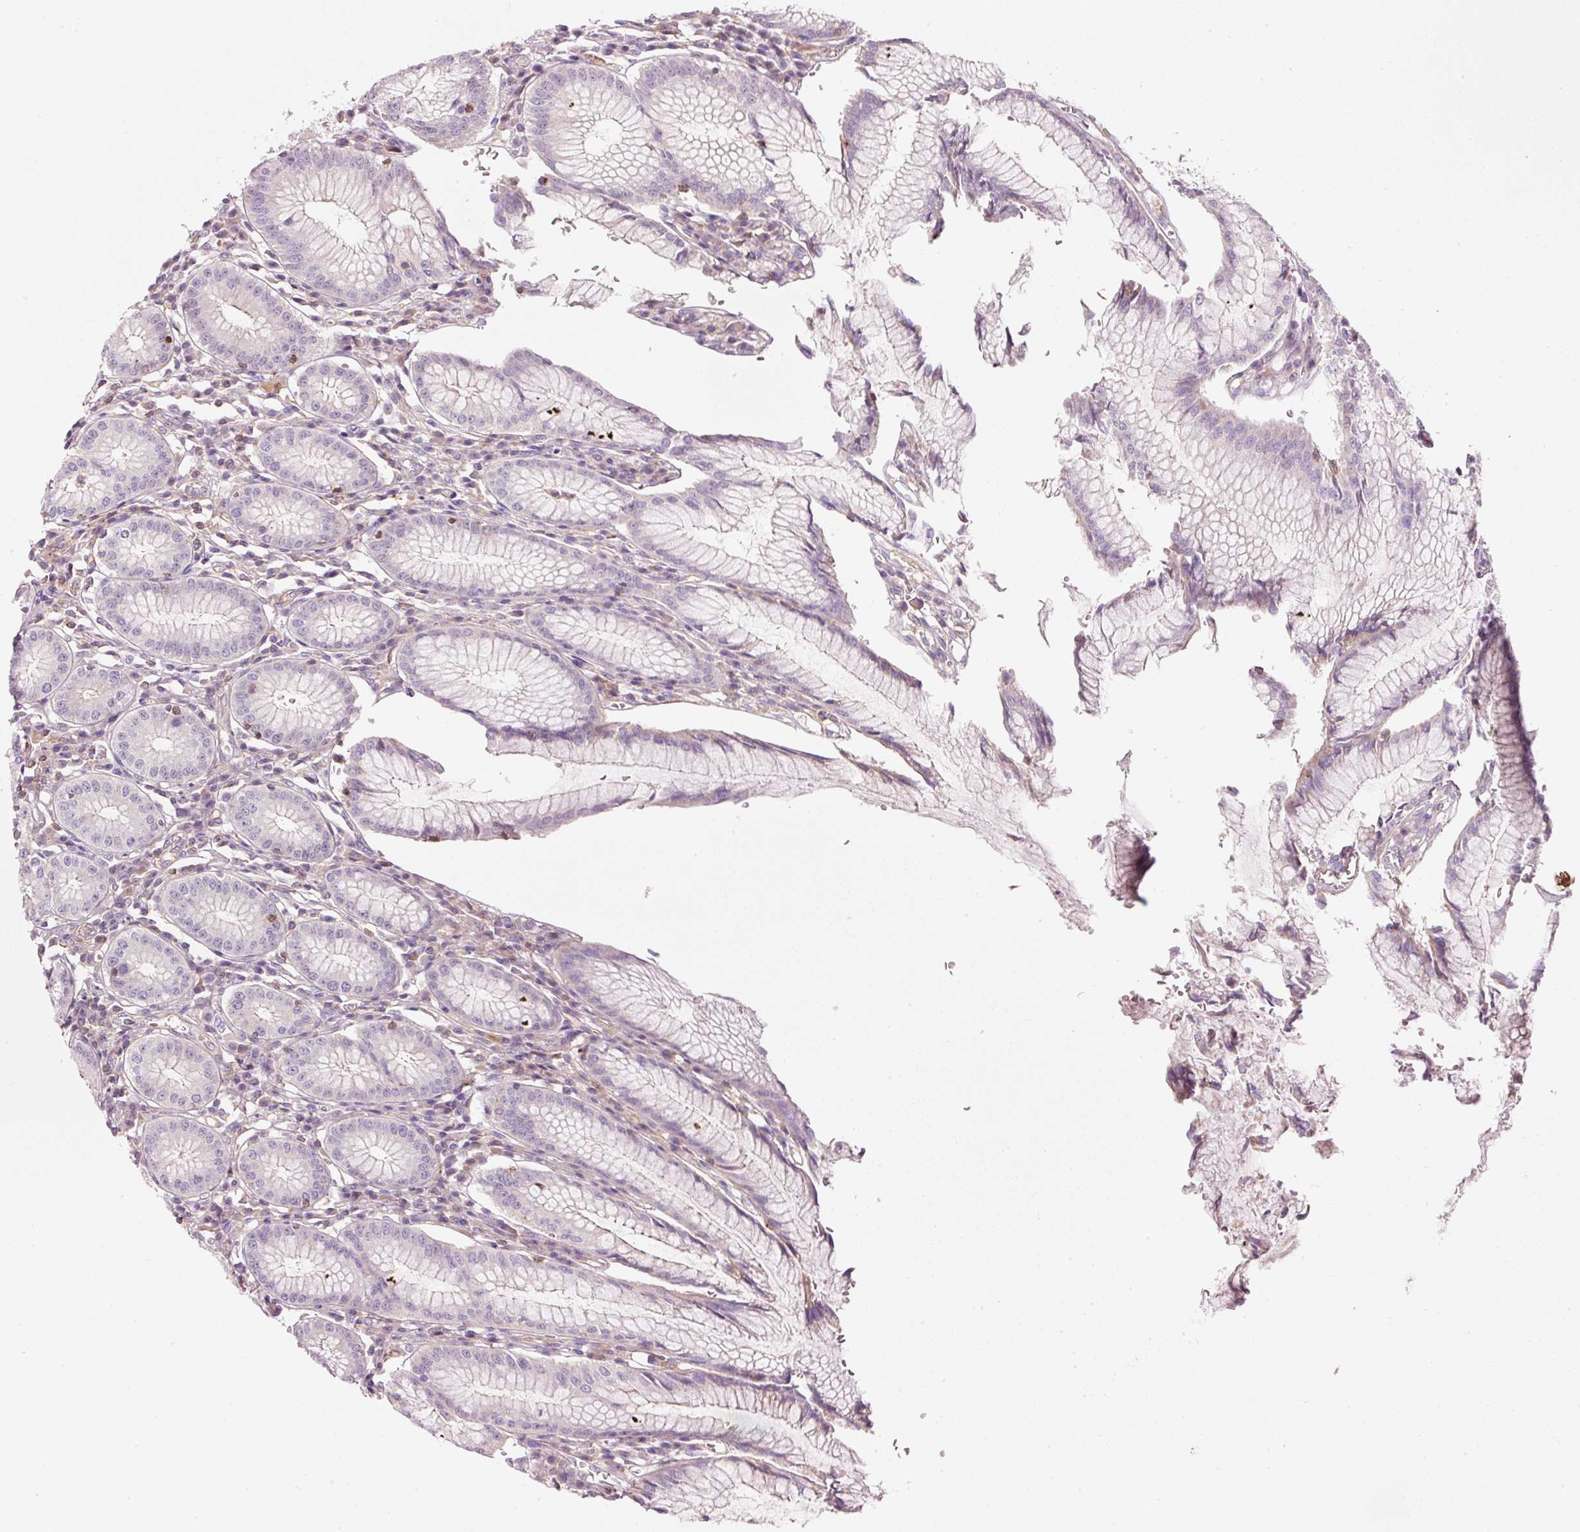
{"staining": {"intensity": "negative", "quantity": "none", "location": "none"}, "tissue": "stomach", "cell_type": "Glandular cells", "image_type": "normal", "snomed": [{"axis": "morphology", "description": "Normal tissue, NOS"}, {"axis": "topography", "description": "Stomach"}], "caption": "IHC micrograph of unremarkable stomach: human stomach stained with DAB demonstrates no significant protein expression in glandular cells.", "gene": "SIPA1", "patient": {"sex": "male", "age": 55}}